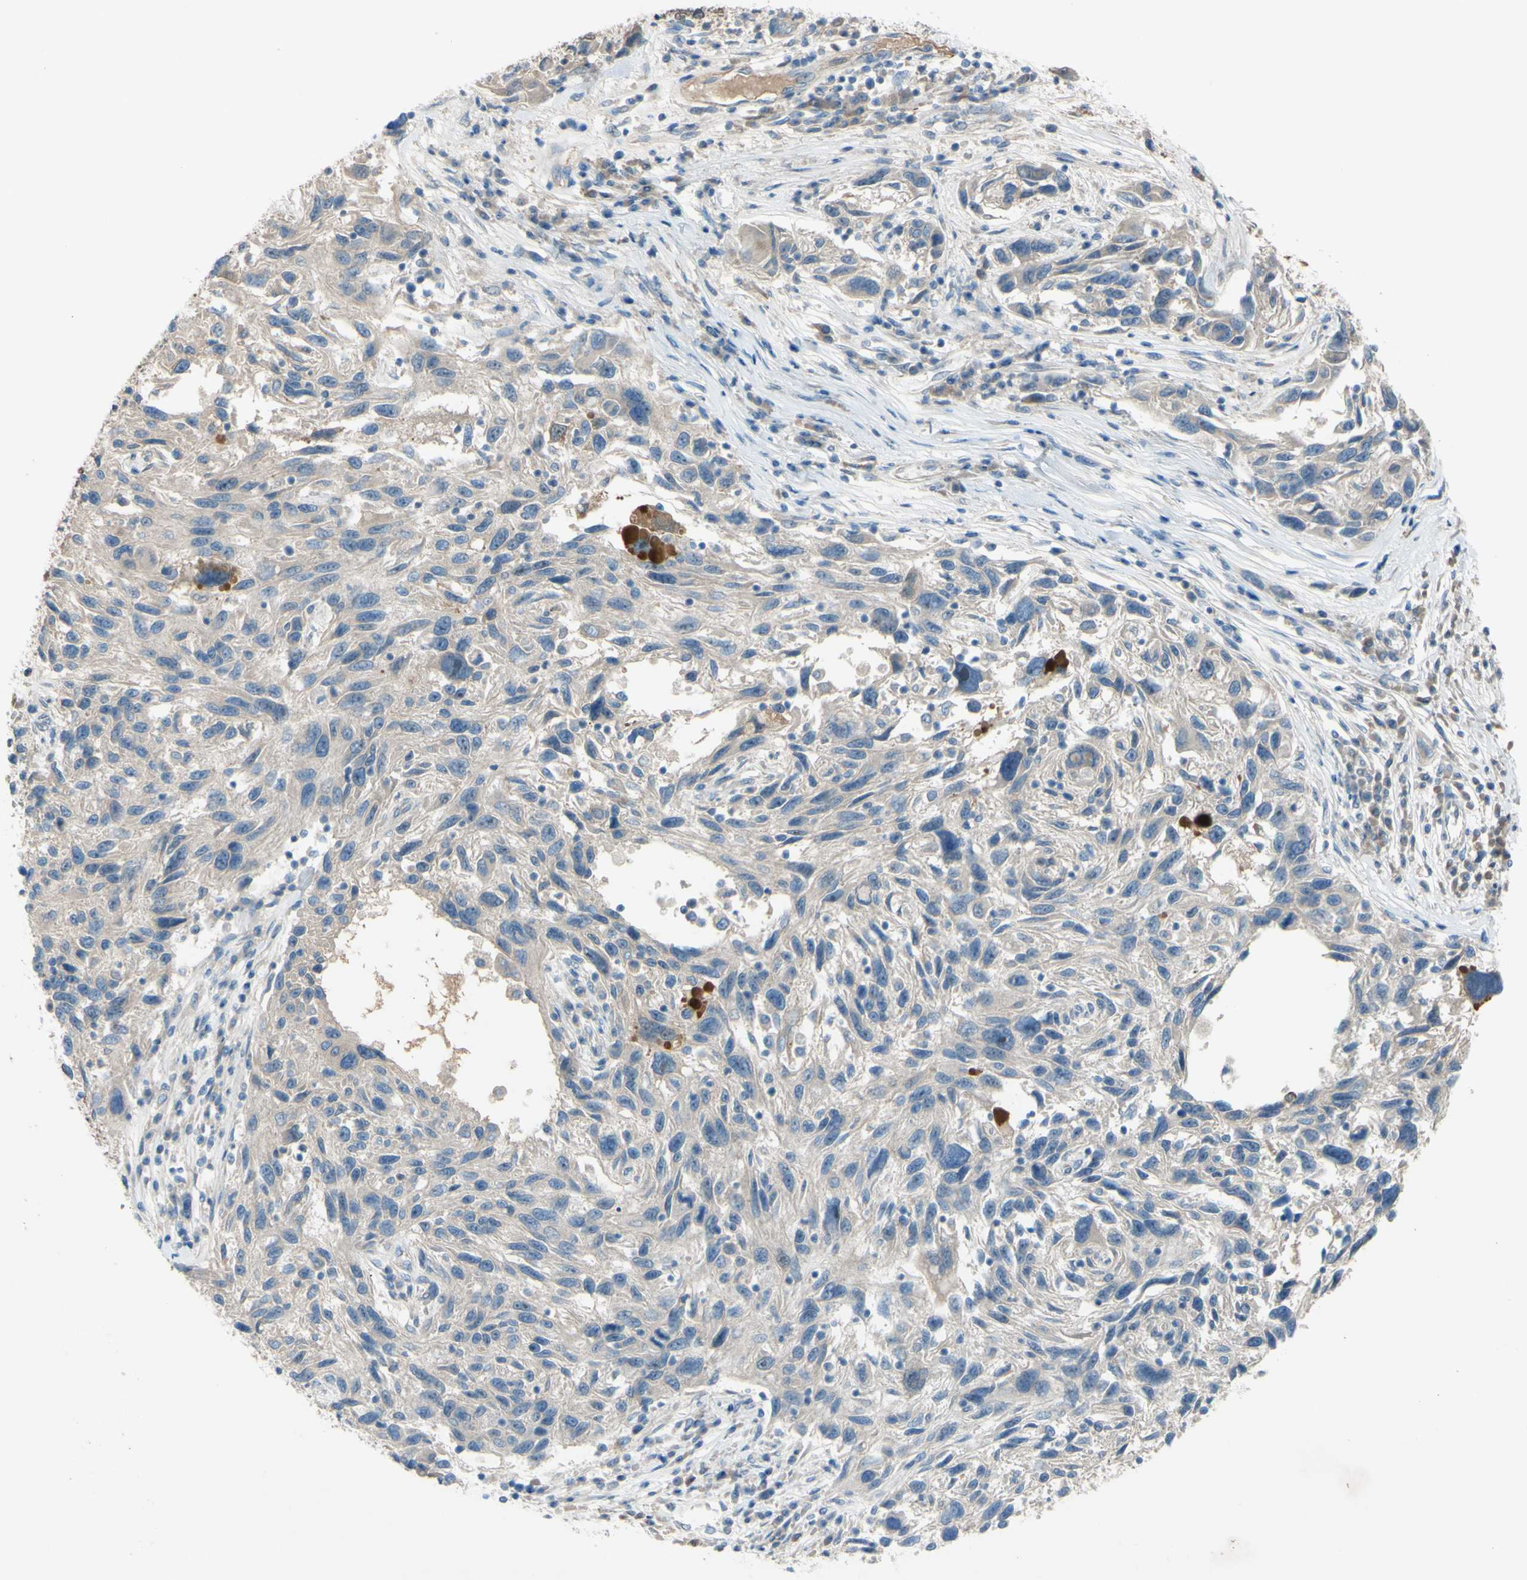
{"staining": {"intensity": "weak", "quantity": "25%-75%", "location": "cytoplasmic/membranous"}, "tissue": "melanoma", "cell_type": "Tumor cells", "image_type": "cancer", "snomed": [{"axis": "morphology", "description": "Malignant melanoma, NOS"}, {"axis": "topography", "description": "Skin"}], "caption": "This is a histology image of IHC staining of malignant melanoma, which shows weak staining in the cytoplasmic/membranous of tumor cells.", "gene": "ATRN", "patient": {"sex": "male", "age": 53}}